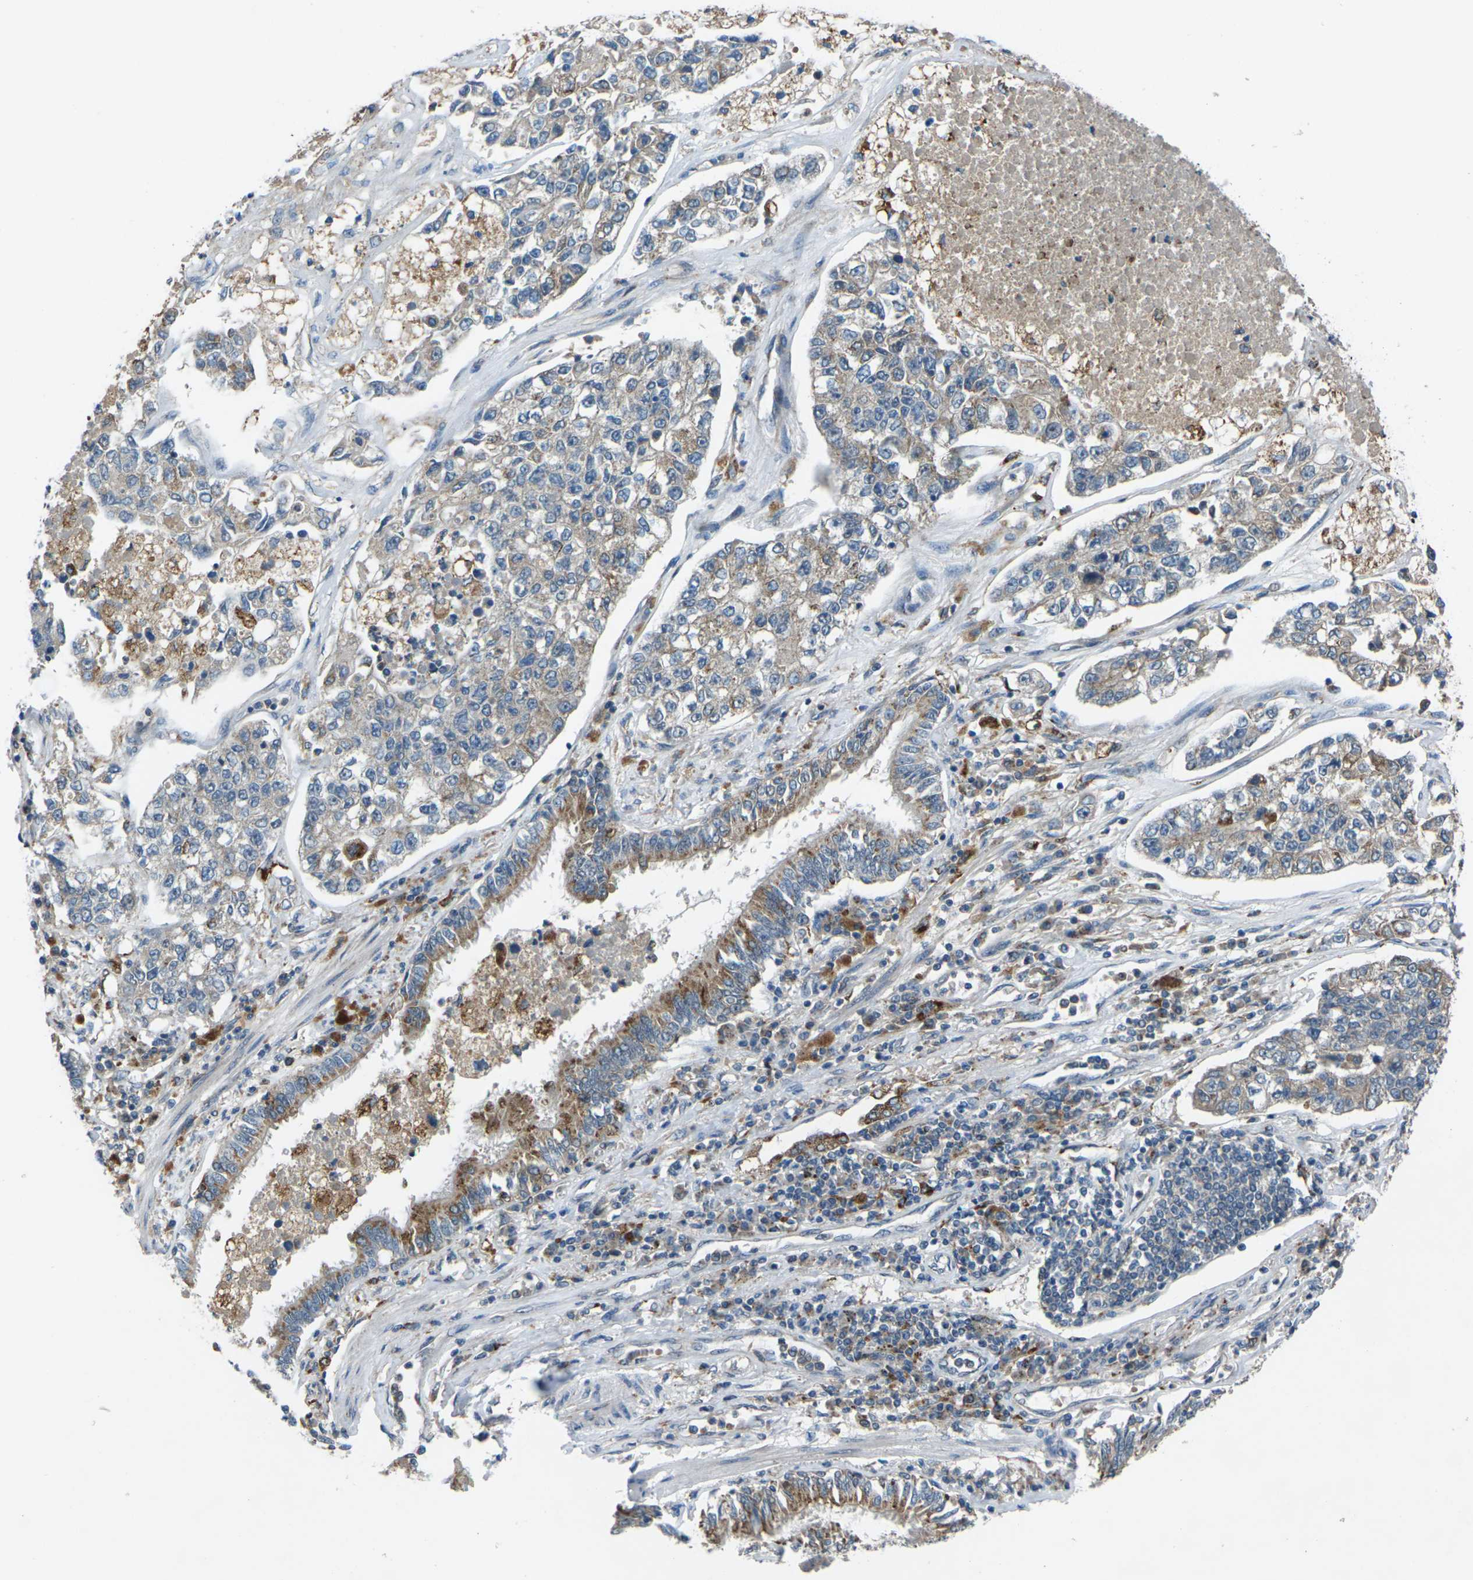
{"staining": {"intensity": "moderate", "quantity": "25%-75%", "location": "cytoplasmic/membranous"}, "tissue": "lung cancer", "cell_type": "Tumor cells", "image_type": "cancer", "snomed": [{"axis": "morphology", "description": "Adenocarcinoma, NOS"}, {"axis": "topography", "description": "Lung"}], "caption": "Immunohistochemistry (IHC) of lung cancer (adenocarcinoma) reveals medium levels of moderate cytoplasmic/membranous expression in about 25%-75% of tumor cells.", "gene": "SLC31A2", "patient": {"sex": "male", "age": 49}}